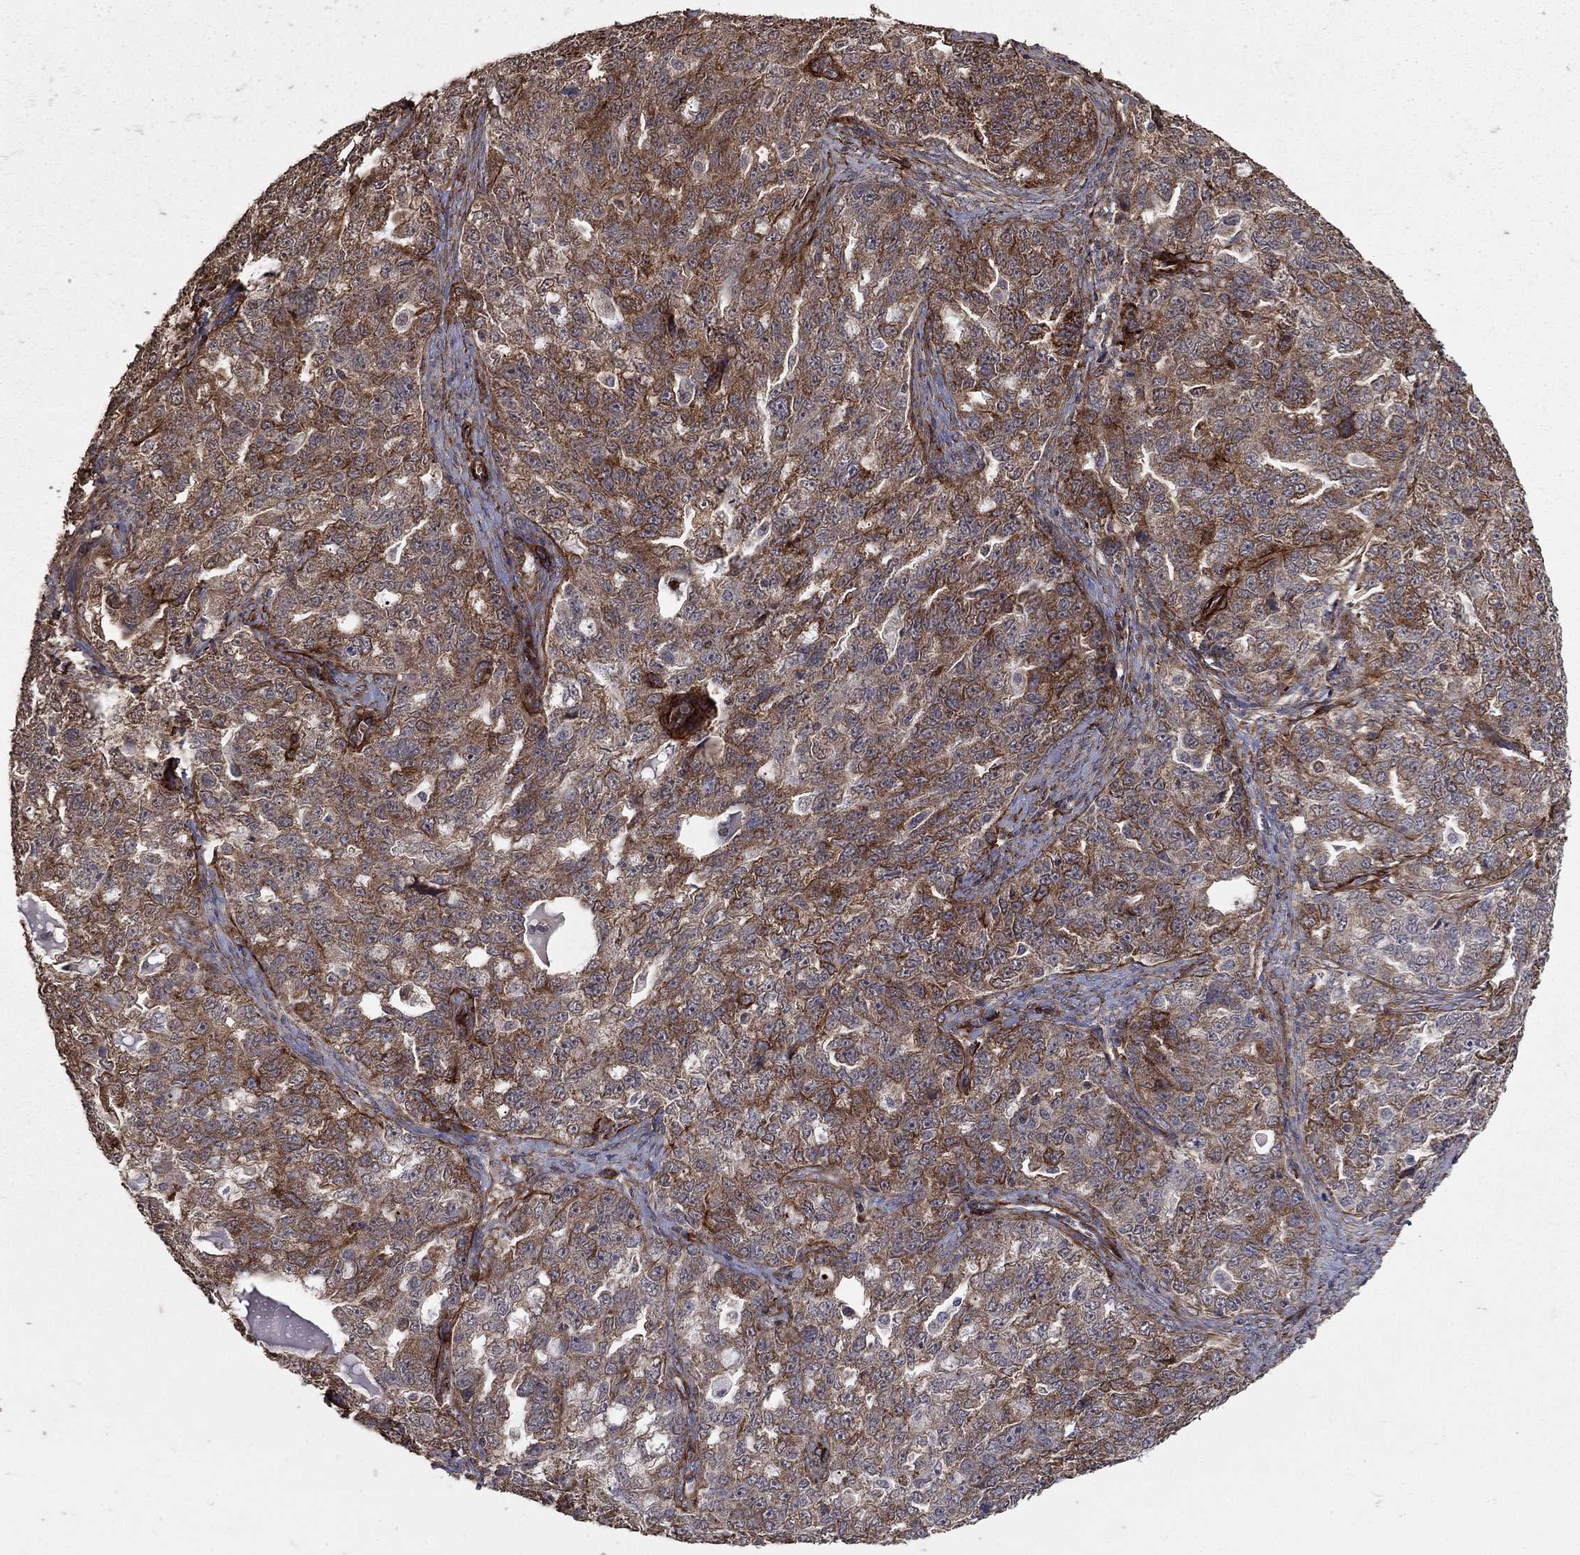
{"staining": {"intensity": "moderate", "quantity": "25%-75%", "location": "cytoplasmic/membranous"}, "tissue": "ovarian cancer", "cell_type": "Tumor cells", "image_type": "cancer", "snomed": [{"axis": "morphology", "description": "Cystadenocarcinoma, serous, NOS"}, {"axis": "topography", "description": "Ovary"}], "caption": "Tumor cells show medium levels of moderate cytoplasmic/membranous expression in approximately 25%-75% of cells in human ovarian serous cystadenocarcinoma.", "gene": "COL18A1", "patient": {"sex": "female", "age": 51}}